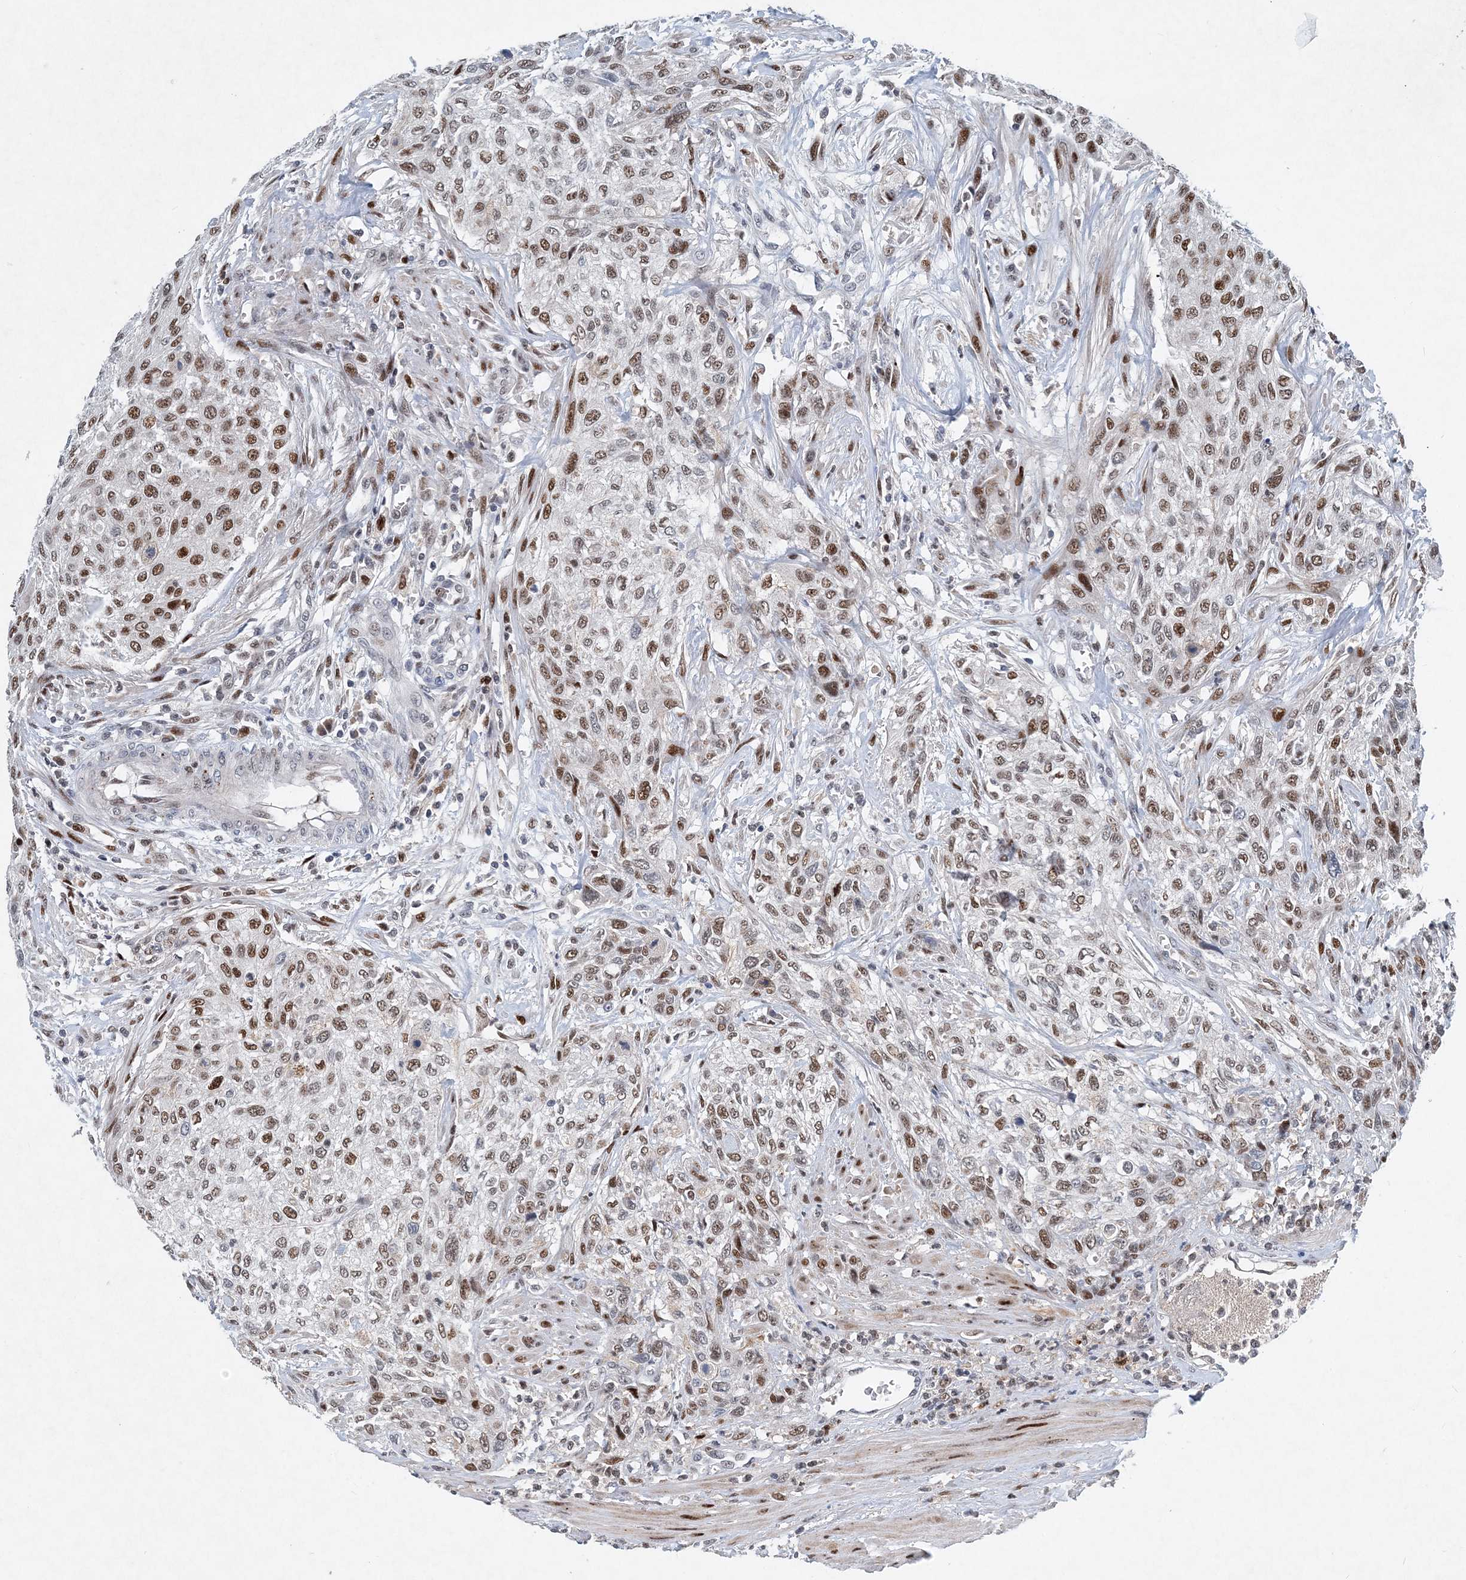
{"staining": {"intensity": "moderate", "quantity": ">75%", "location": "nuclear"}, "tissue": "urothelial cancer", "cell_type": "Tumor cells", "image_type": "cancer", "snomed": [{"axis": "morphology", "description": "Urothelial carcinoma, High grade"}, {"axis": "topography", "description": "Urinary bladder"}], "caption": "A histopathology image showing moderate nuclear staining in about >75% of tumor cells in urothelial carcinoma (high-grade), as visualized by brown immunohistochemical staining.", "gene": "KPNA4", "patient": {"sex": "male", "age": 35}}